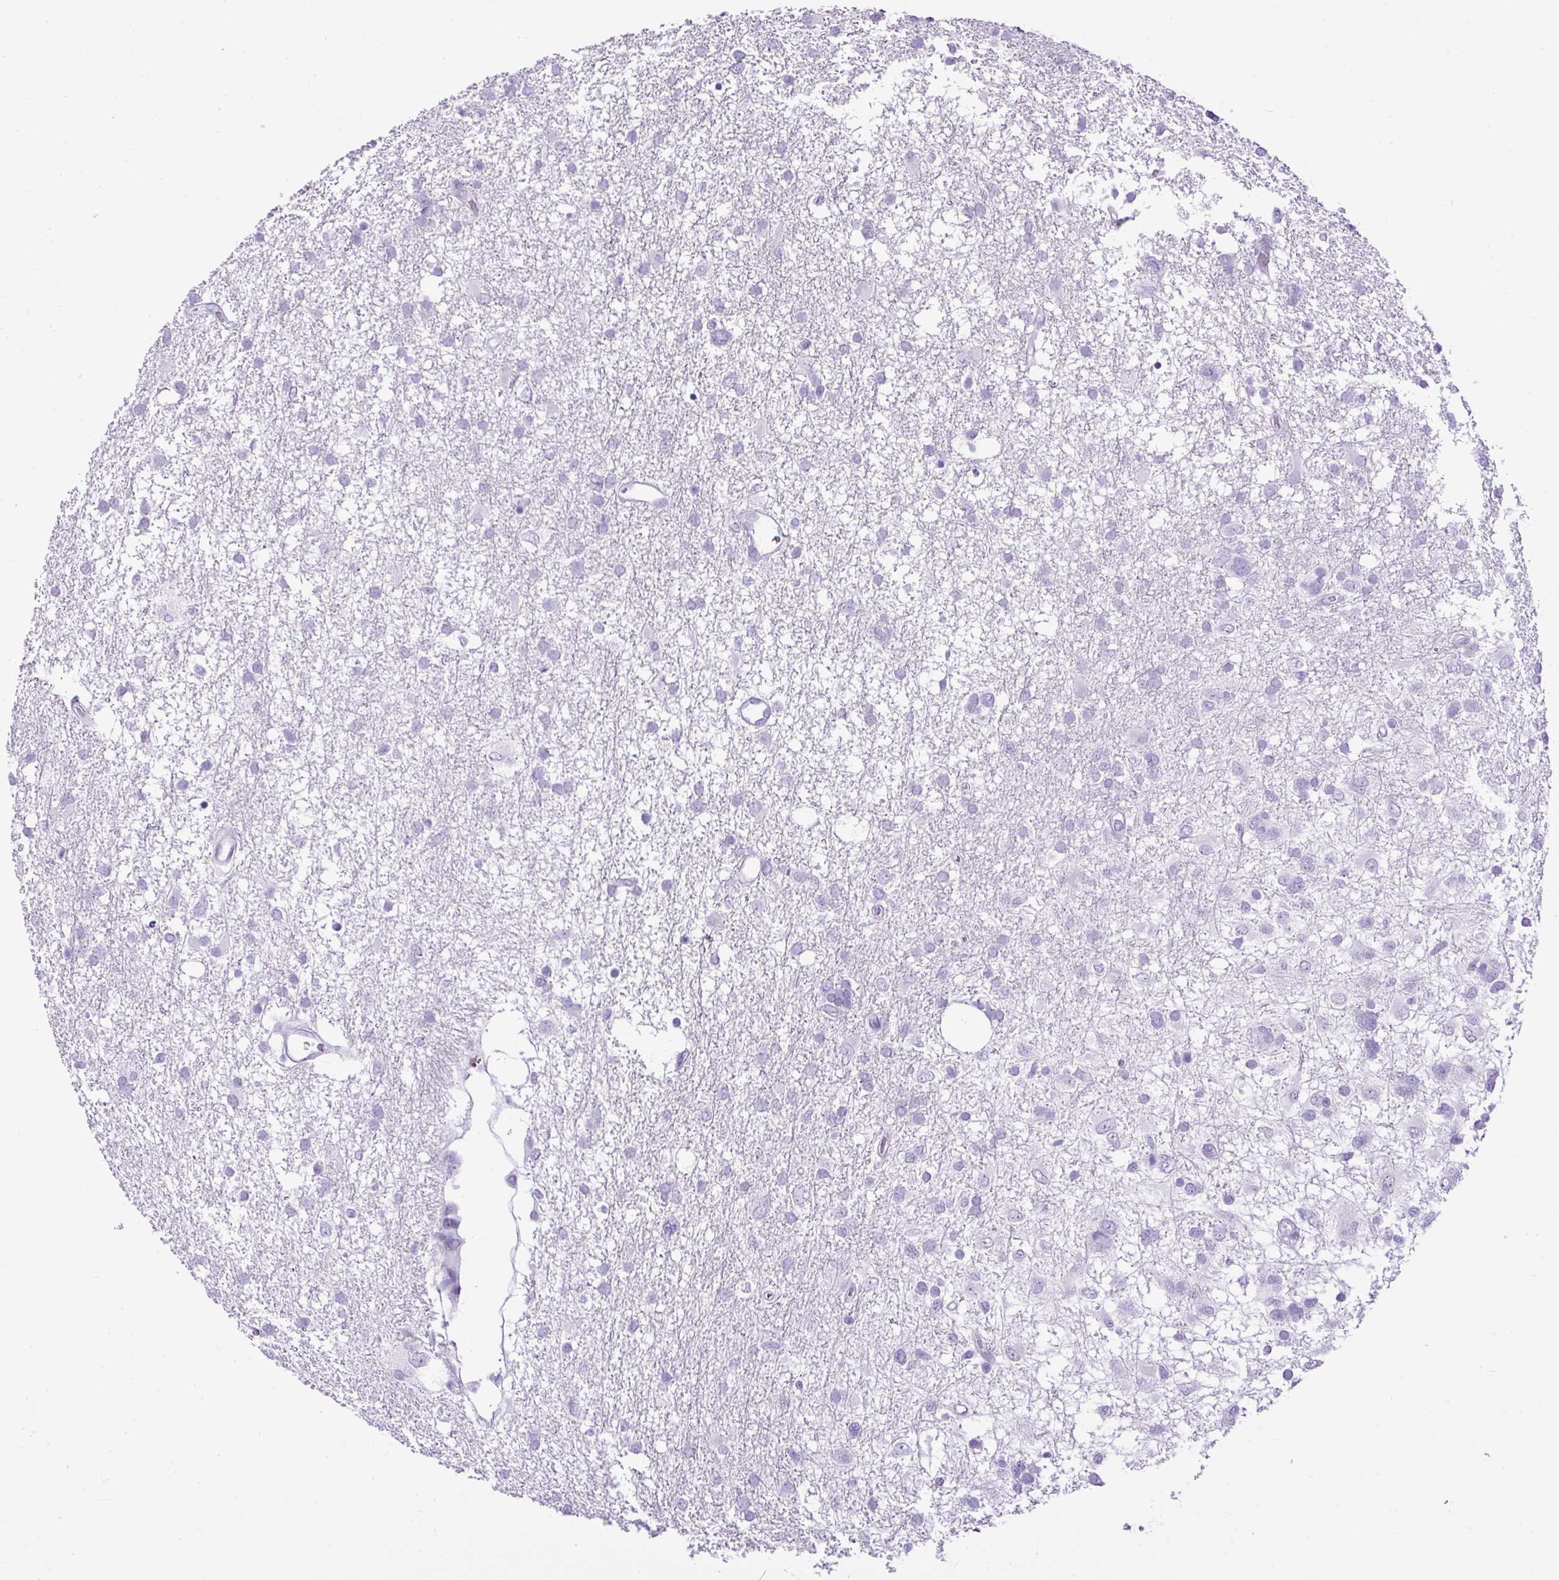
{"staining": {"intensity": "negative", "quantity": "none", "location": "none"}, "tissue": "glioma", "cell_type": "Tumor cells", "image_type": "cancer", "snomed": [{"axis": "morphology", "description": "Glioma, malignant, High grade"}, {"axis": "topography", "description": "Brain"}], "caption": "Protein analysis of glioma exhibits no significant positivity in tumor cells.", "gene": "UPP1", "patient": {"sex": "male", "age": 61}}